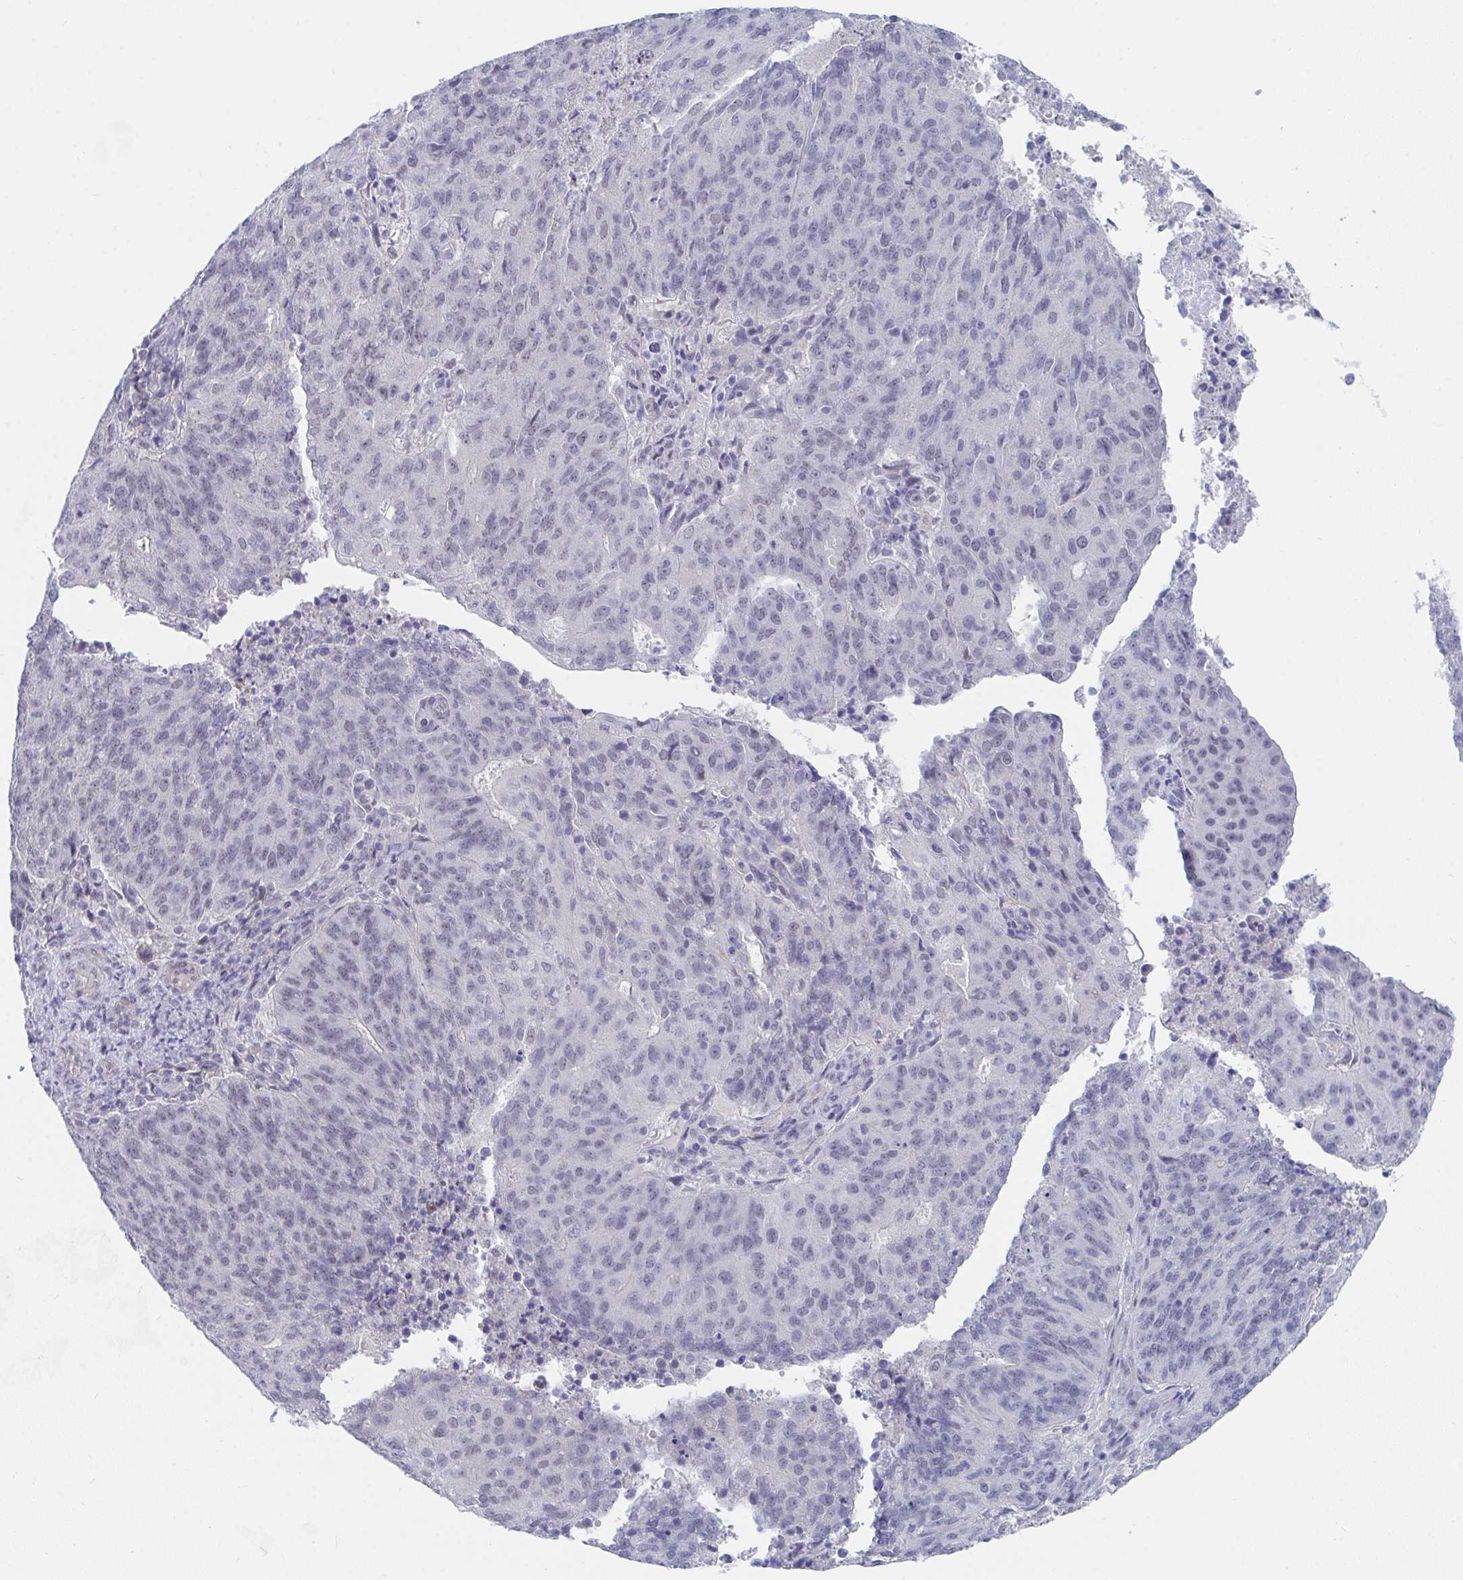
{"staining": {"intensity": "weak", "quantity": "25%-75%", "location": "nuclear"}, "tissue": "endometrial cancer", "cell_type": "Tumor cells", "image_type": "cancer", "snomed": [{"axis": "morphology", "description": "Adenocarcinoma, NOS"}, {"axis": "topography", "description": "Endometrium"}], "caption": "The immunohistochemical stain shows weak nuclear staining in tumor cells of endometrial cancer (adenocarcinoma) tissue. The staining was performed using DAB to visualize the protein expression in brown, while the nuclei were stained in blue with hematoxylin (Magnification: 20x).", "gene": "DAOA", "patient": {"sex": "female", "age": 82}}